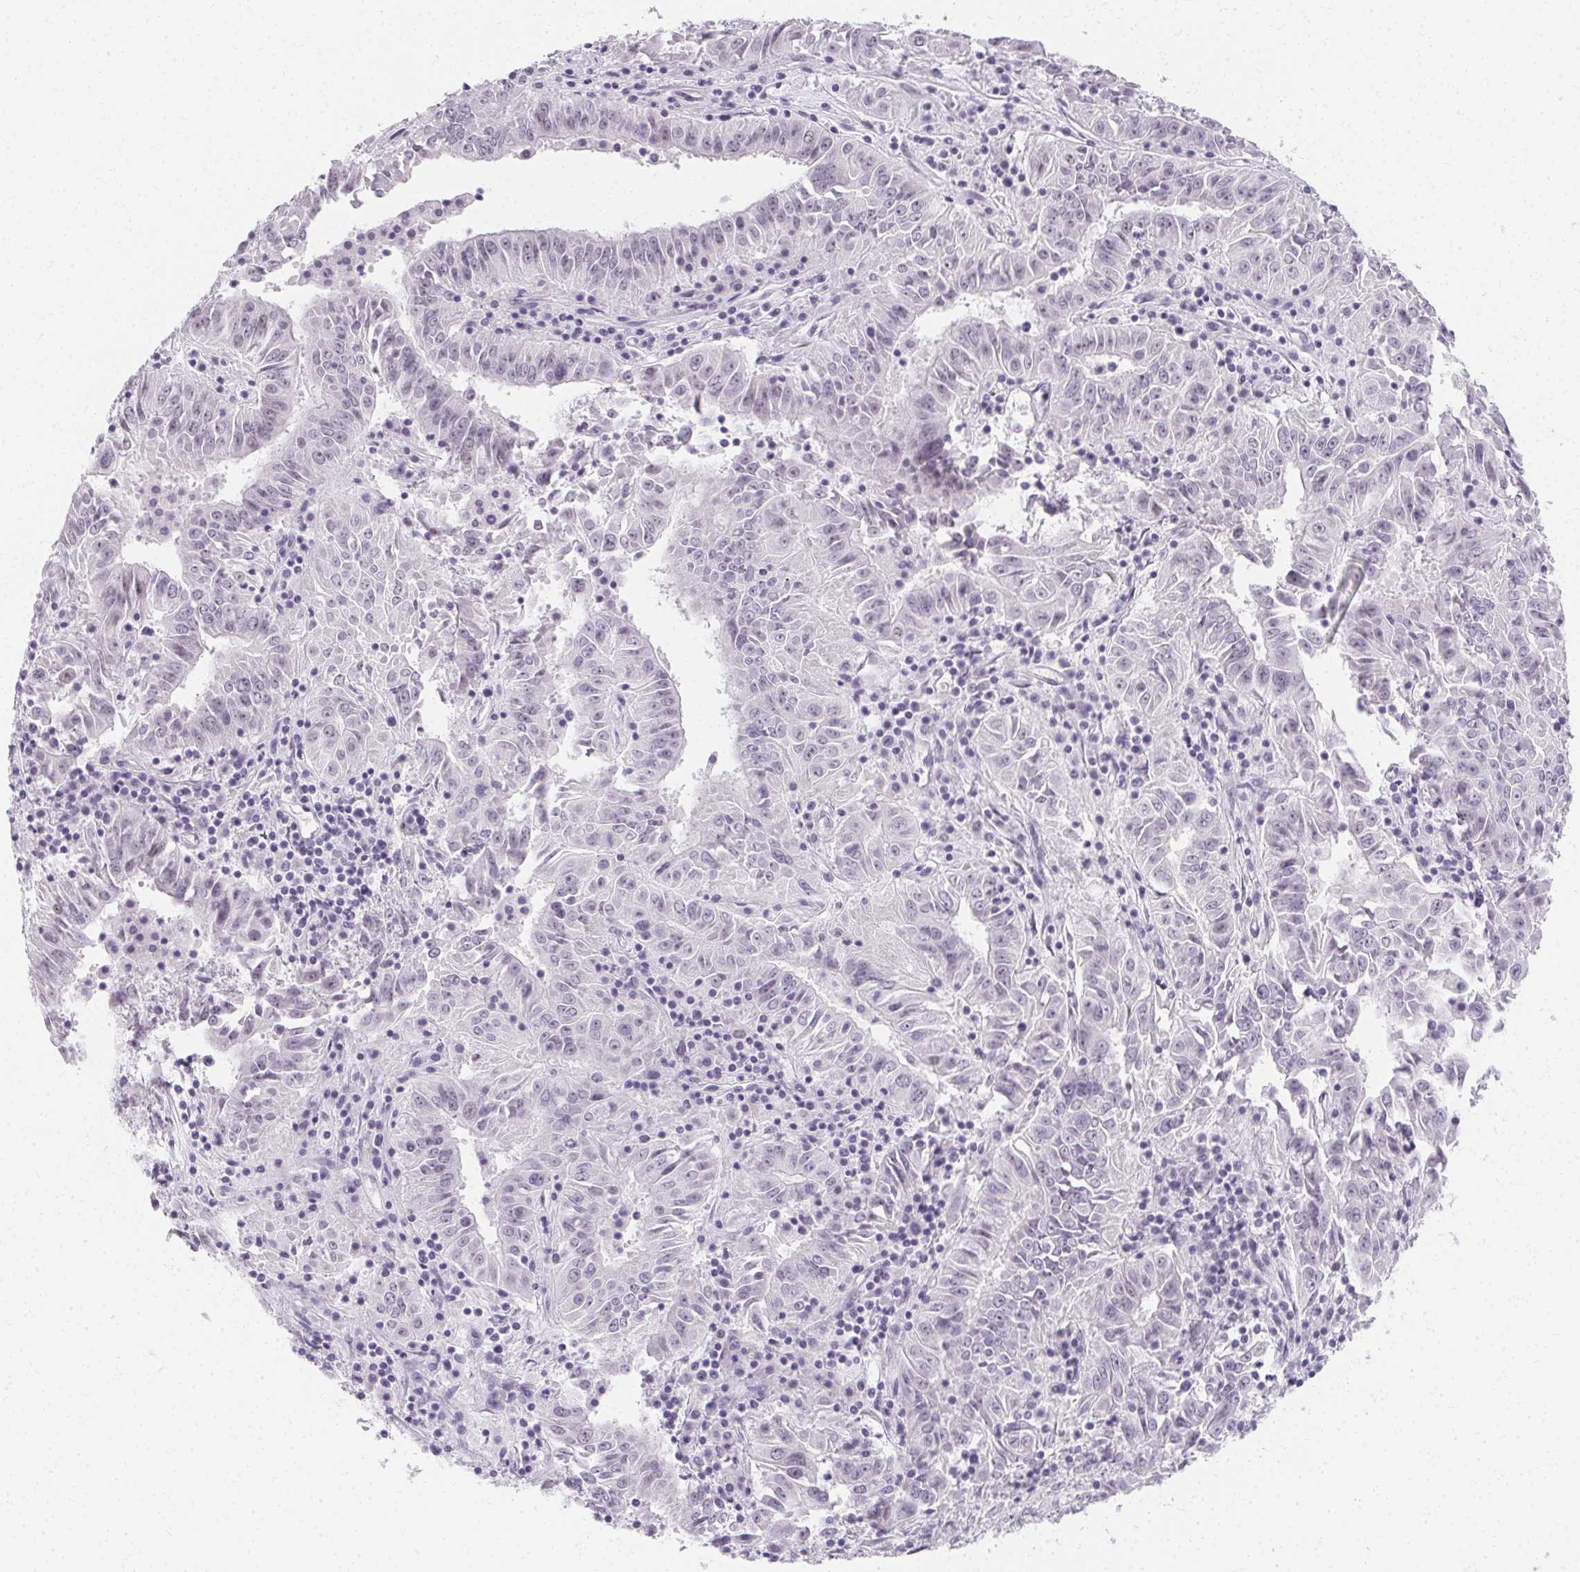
{"staining": {"intensity": "negative", "quantity": "none", "location": "none"}, "tissue": "pancreatic cancer", "cell_type": "Tumor cells", "image_type": "cancer", "snomed": [{"axis": "morphology", "description": "Adenocarcinoma, NOS"}, {"axis": "topography", "description": "Pancreas"}], "caption": "This is an IHC micrograph of pancreatic cancer. There is no staining in tumor cells.", "gene": "SYNPR", "patient": {"sex": "male", "age": 63}}